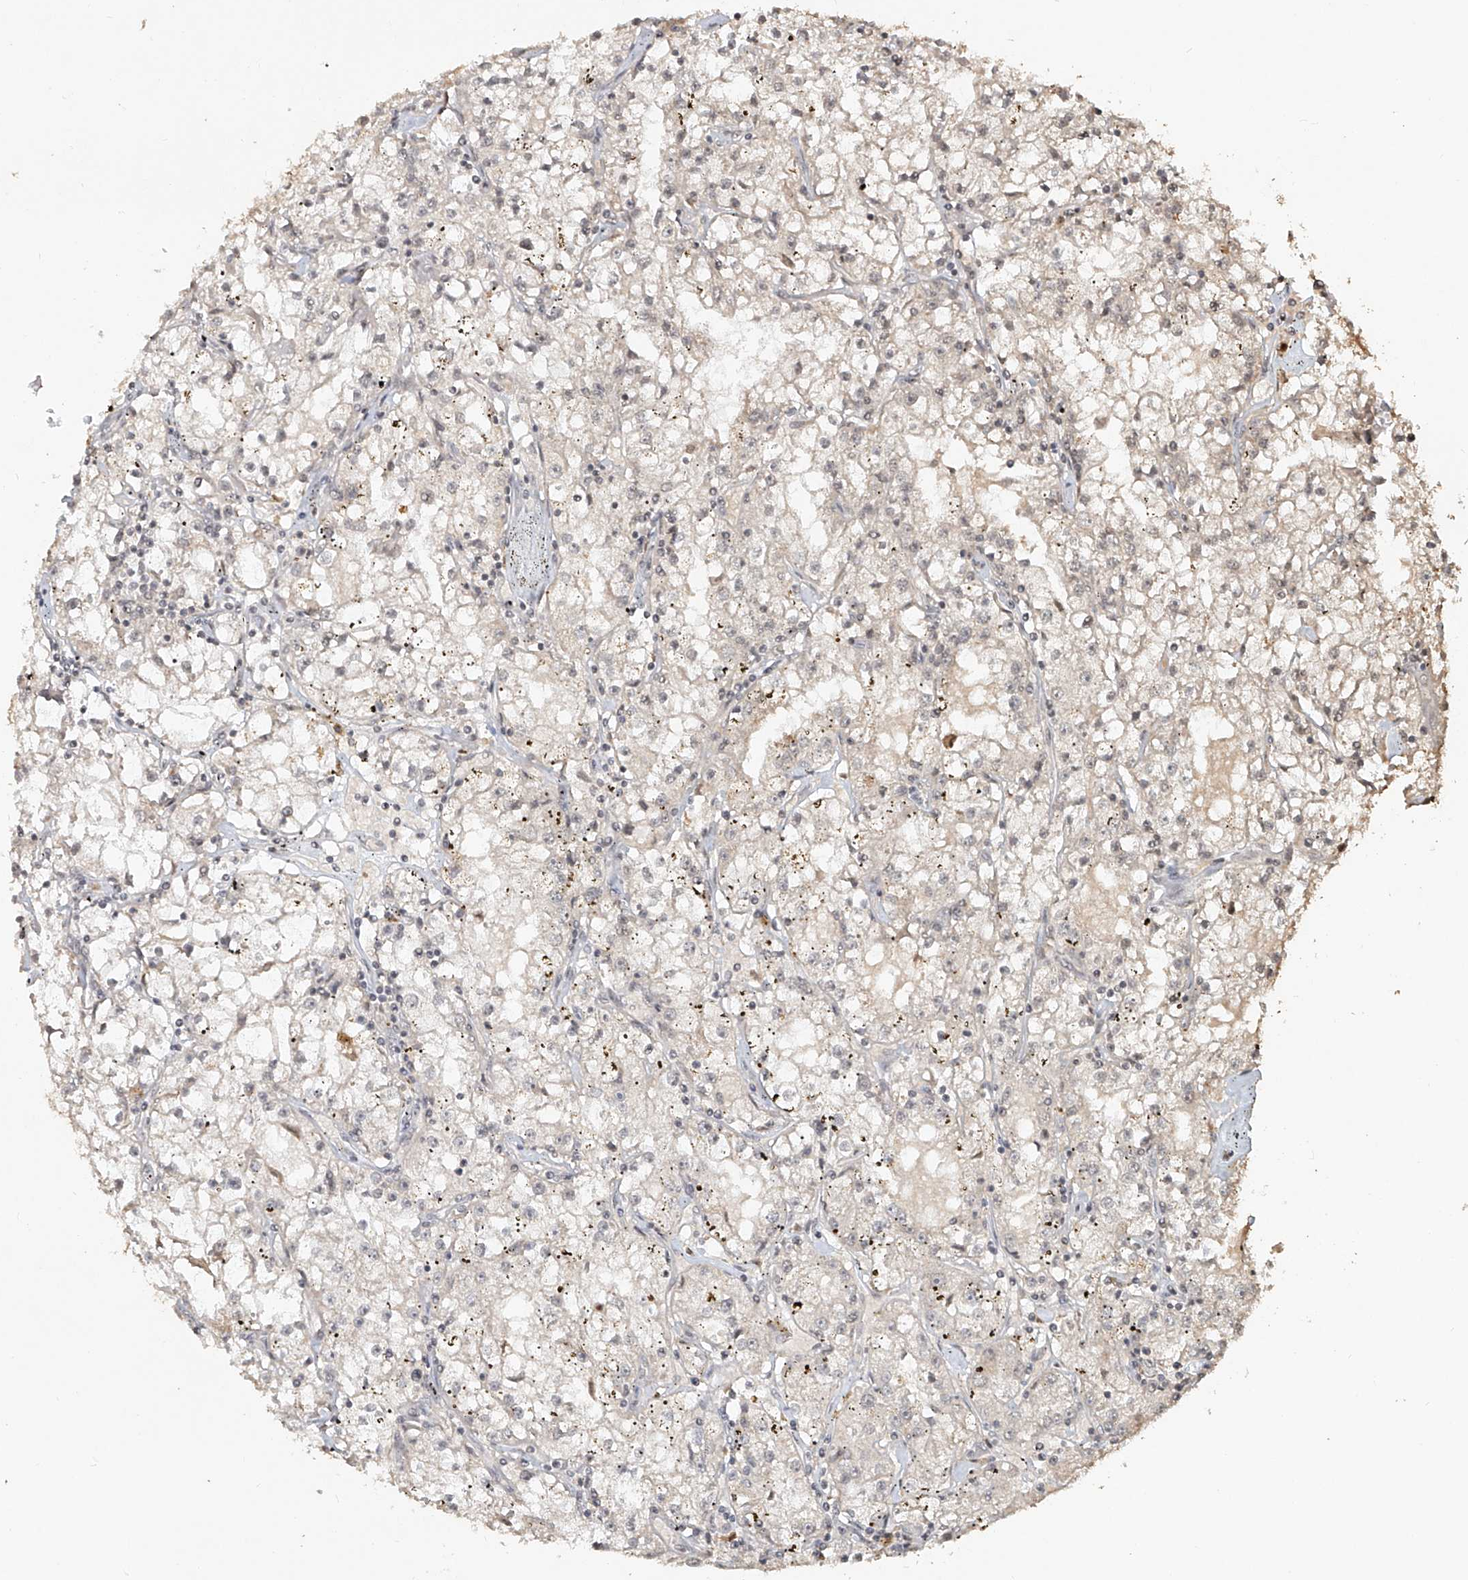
{"staining": {"intensity": "weak", "quantity": "<25%", "location": "cytoplasmic/membranous,nuclear"}, "tissue": "renal cancer", "cell_type": "Tumor cells", "image_type": "cancer", "snomed": [{"axis": "morphology", "description": "Adenocarcinoma, NOS"}, {"axis": "topography", "description": "Kidney"}], "caption": "Renal cancer (adenocarcinoma) stained for a protein using immunohistochemistry (IHC) reveals no staining tumor cells.", "gene": "UBE2K", "patient": {"sex": "male", "age": 56}}